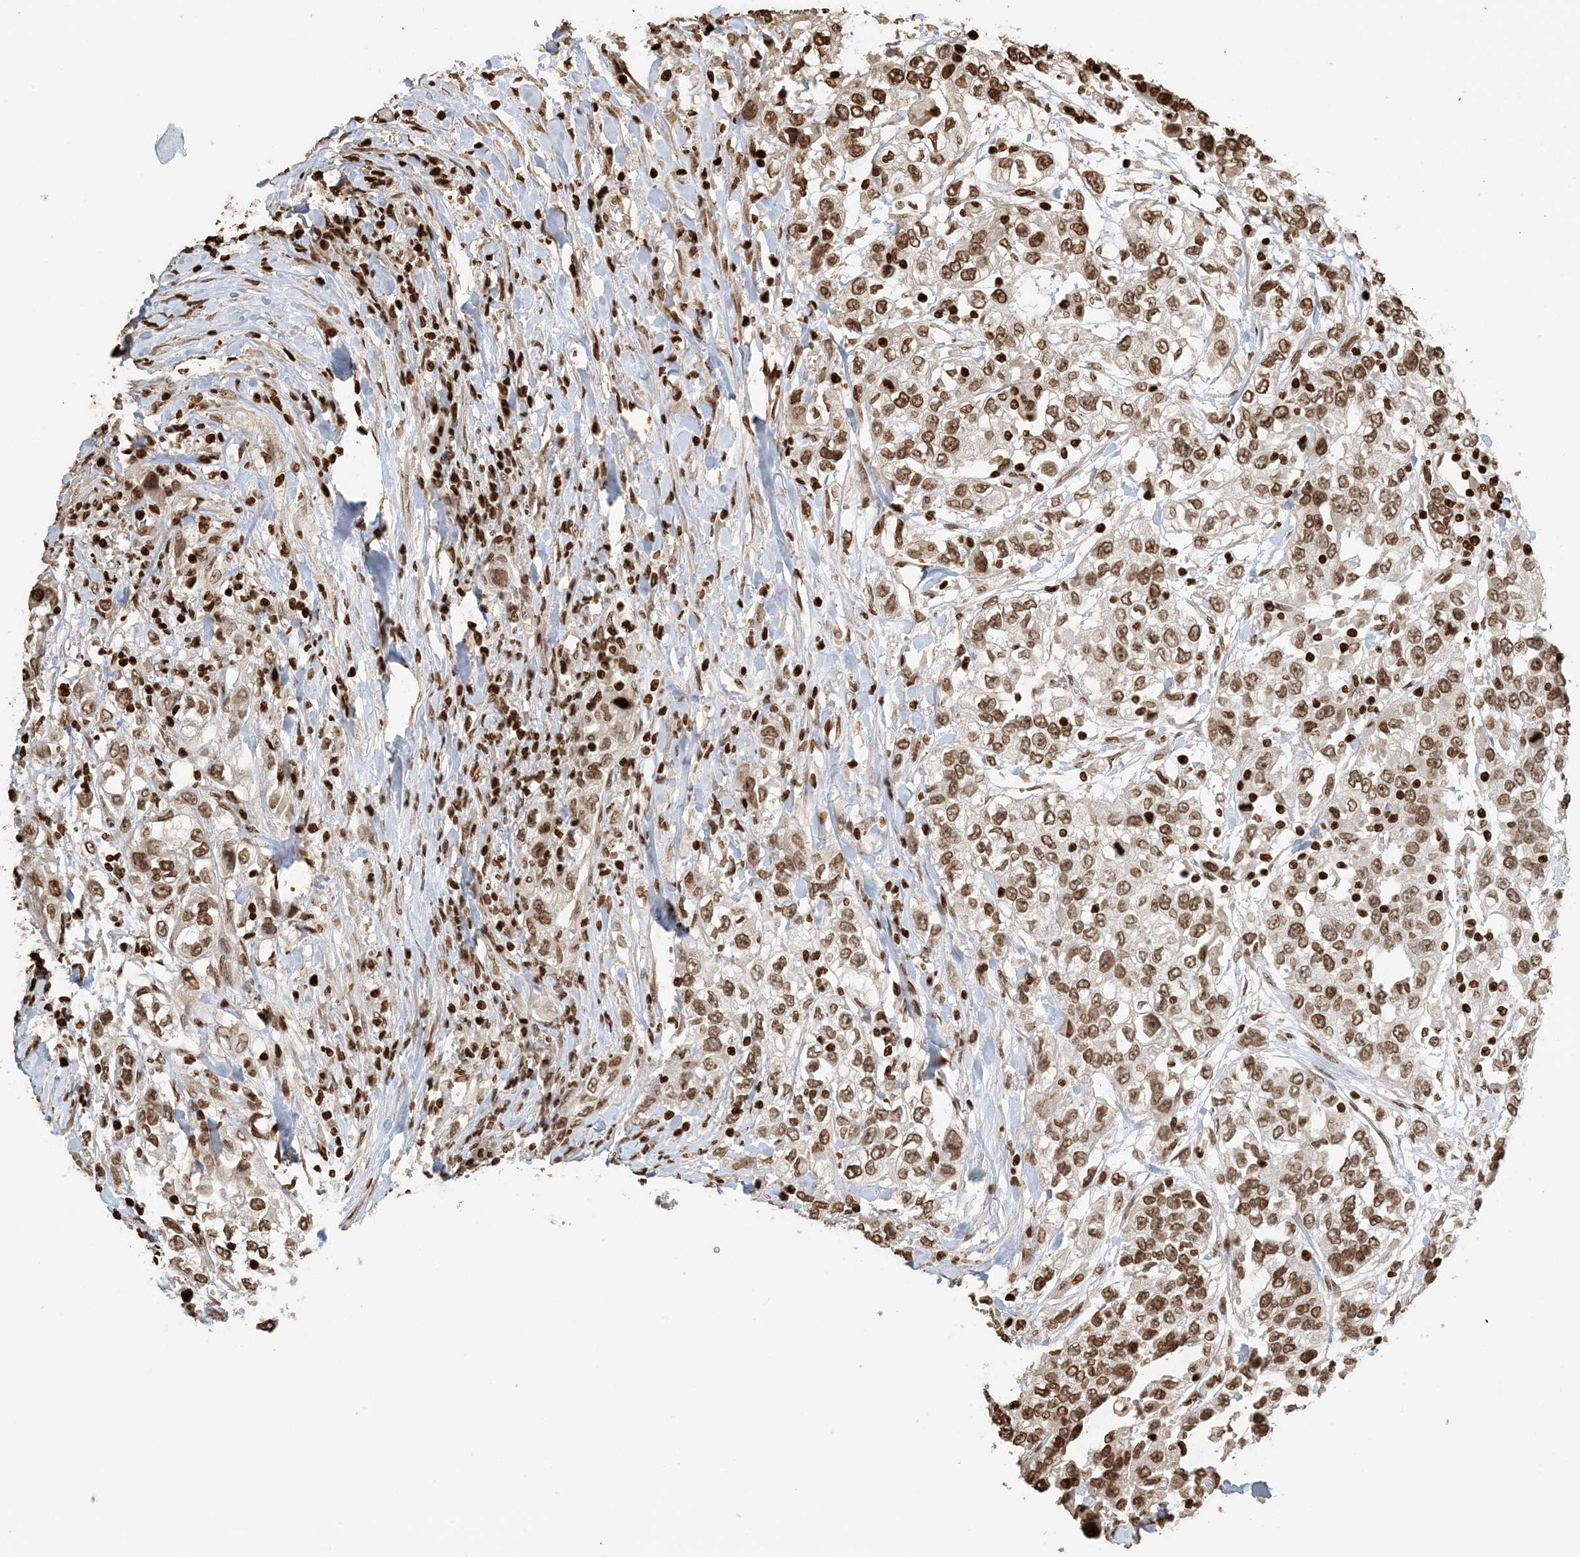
{"staining": {"intensity": "moderate", "quantity": ">75%", "location": "nuclear"}, "tissue": "urothelial cancer", "cell_type": "Tumor cells", "image_type": "cancer", "snomed": [{"axis": "morphology", "description": "Urothelial carcinoma, High grade"}, {"axis": "topography", "description": "Urinary bladder"}], "caption": "This photomicrograph displays immunohistochemistry staining of urothelial cancer, with medium moderate nuclear expression in about >75% of tumor cells.", "gene": "H3-3B", "patient": {"sex": "female", "age": 80}}